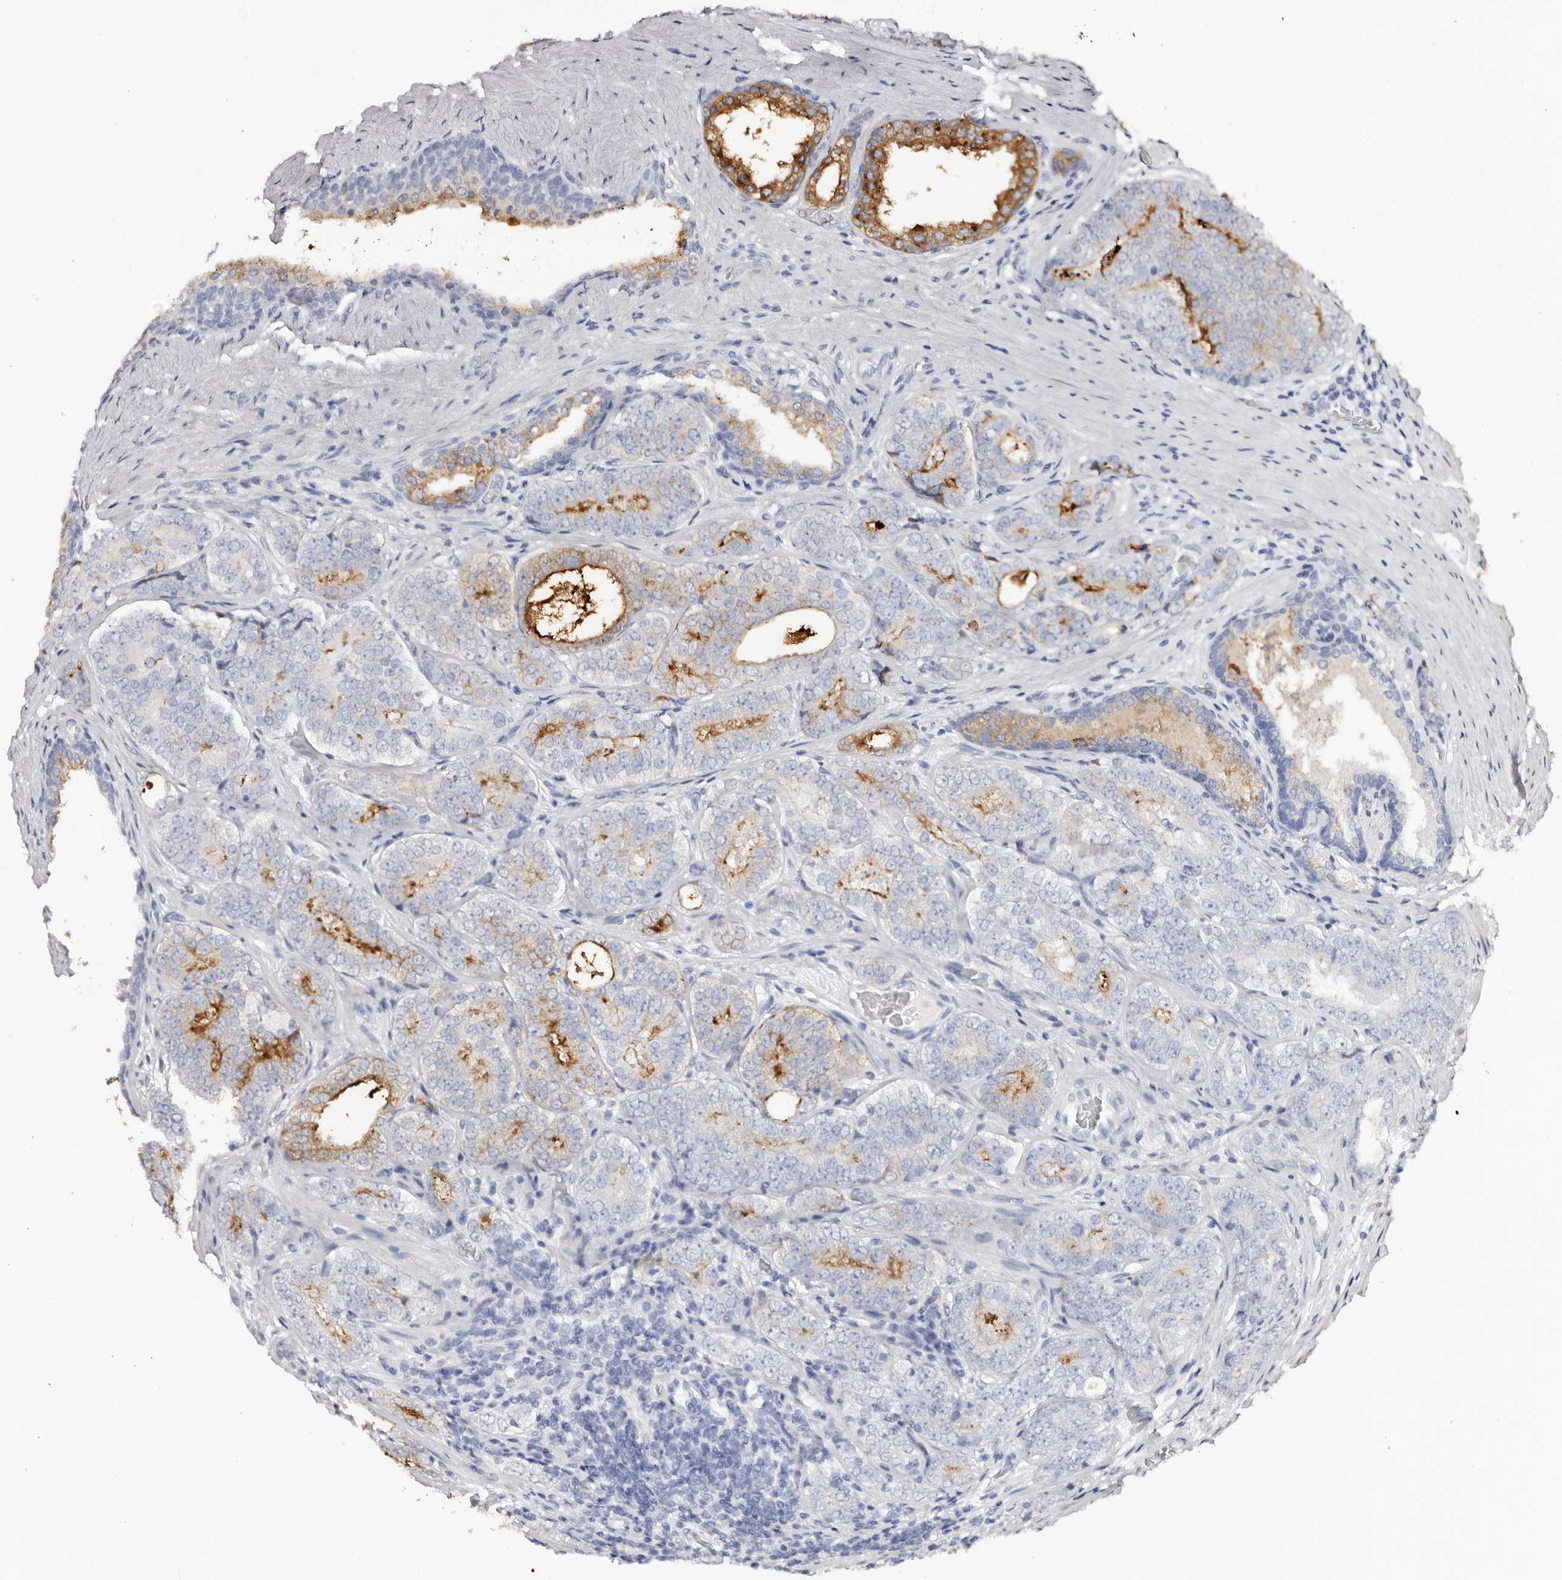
{"staining": {"intensity": "strong", "quantity": "<25%", "location": "cytoplasmic/membranous"}, "tissue": "prostate cancer", "cell_type": "Tumor cells", "image_type": "cancer", "snomed": [{"axis": "morphology", "description": "Adenocarcinoma, High grade"}, {"axis": "topography", "description": "Prostate"}], "caption": "Prostate cancer (high-grade adenocarcinoma) stained for a protein (brown) shows strong cytoplasmic/membranous positive staining in approximately <25% of tumor cells.", "gene": "AKNAD1", "patient": {"sex": "male", "age": 56}}